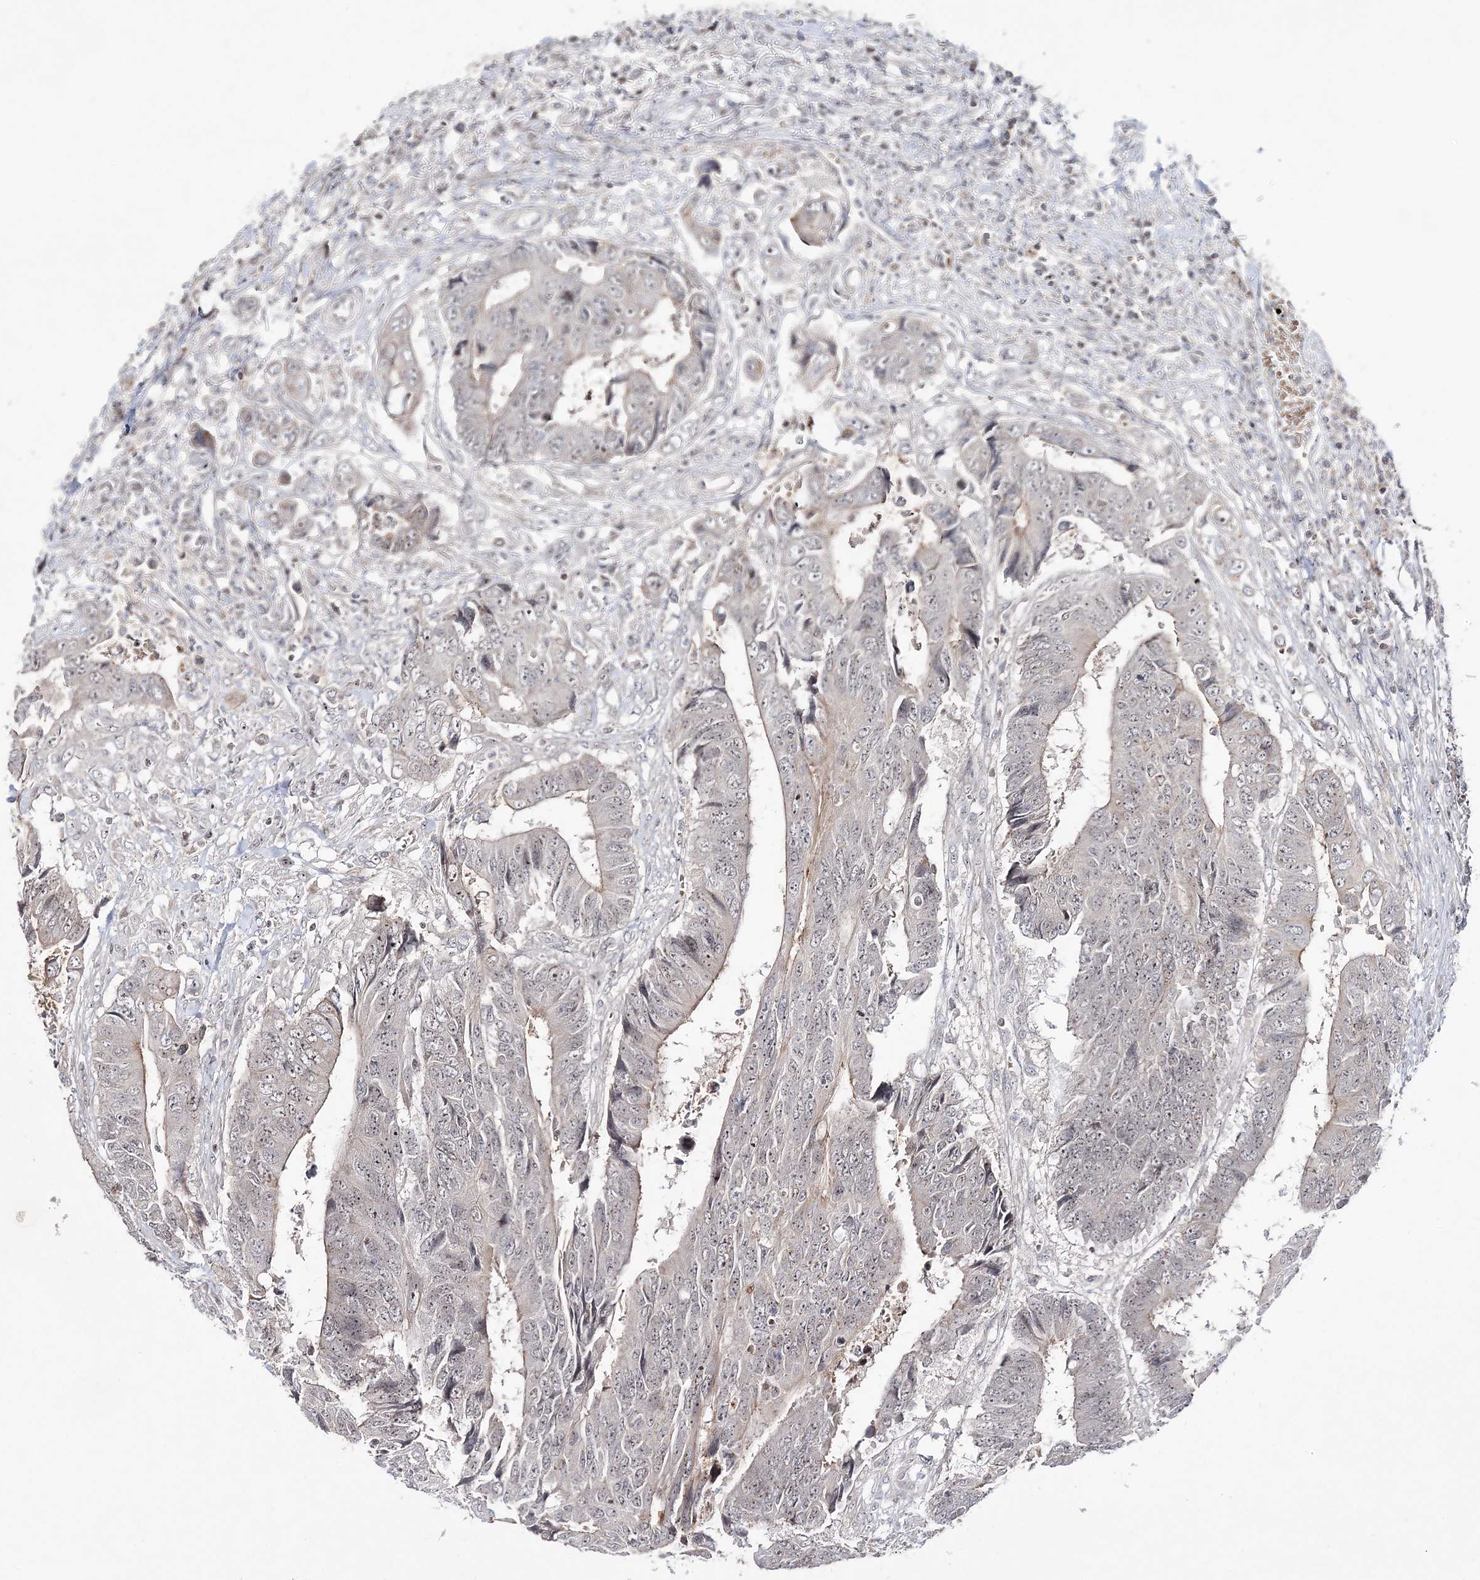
{"staining": {"intensity": "weak", "quantity": "<25%", "location": "cytoplasmic/membranous,nuclear"}, "tissue": "colorectal cancer", "cell_type": "Tumor cells", "image_type": "cancer", "snomed": [{"axis": "morphology", "description": "Adenocarcinoma, NOS"}, {"axis": "topography", "description": "Rectum"}], "caption": "Image shows no protein positivity in tumor cells of colorectal adenocarcinoma tissue.", "gene": "SH3BP4", "patient": {"sex": "male", "age": 84}}